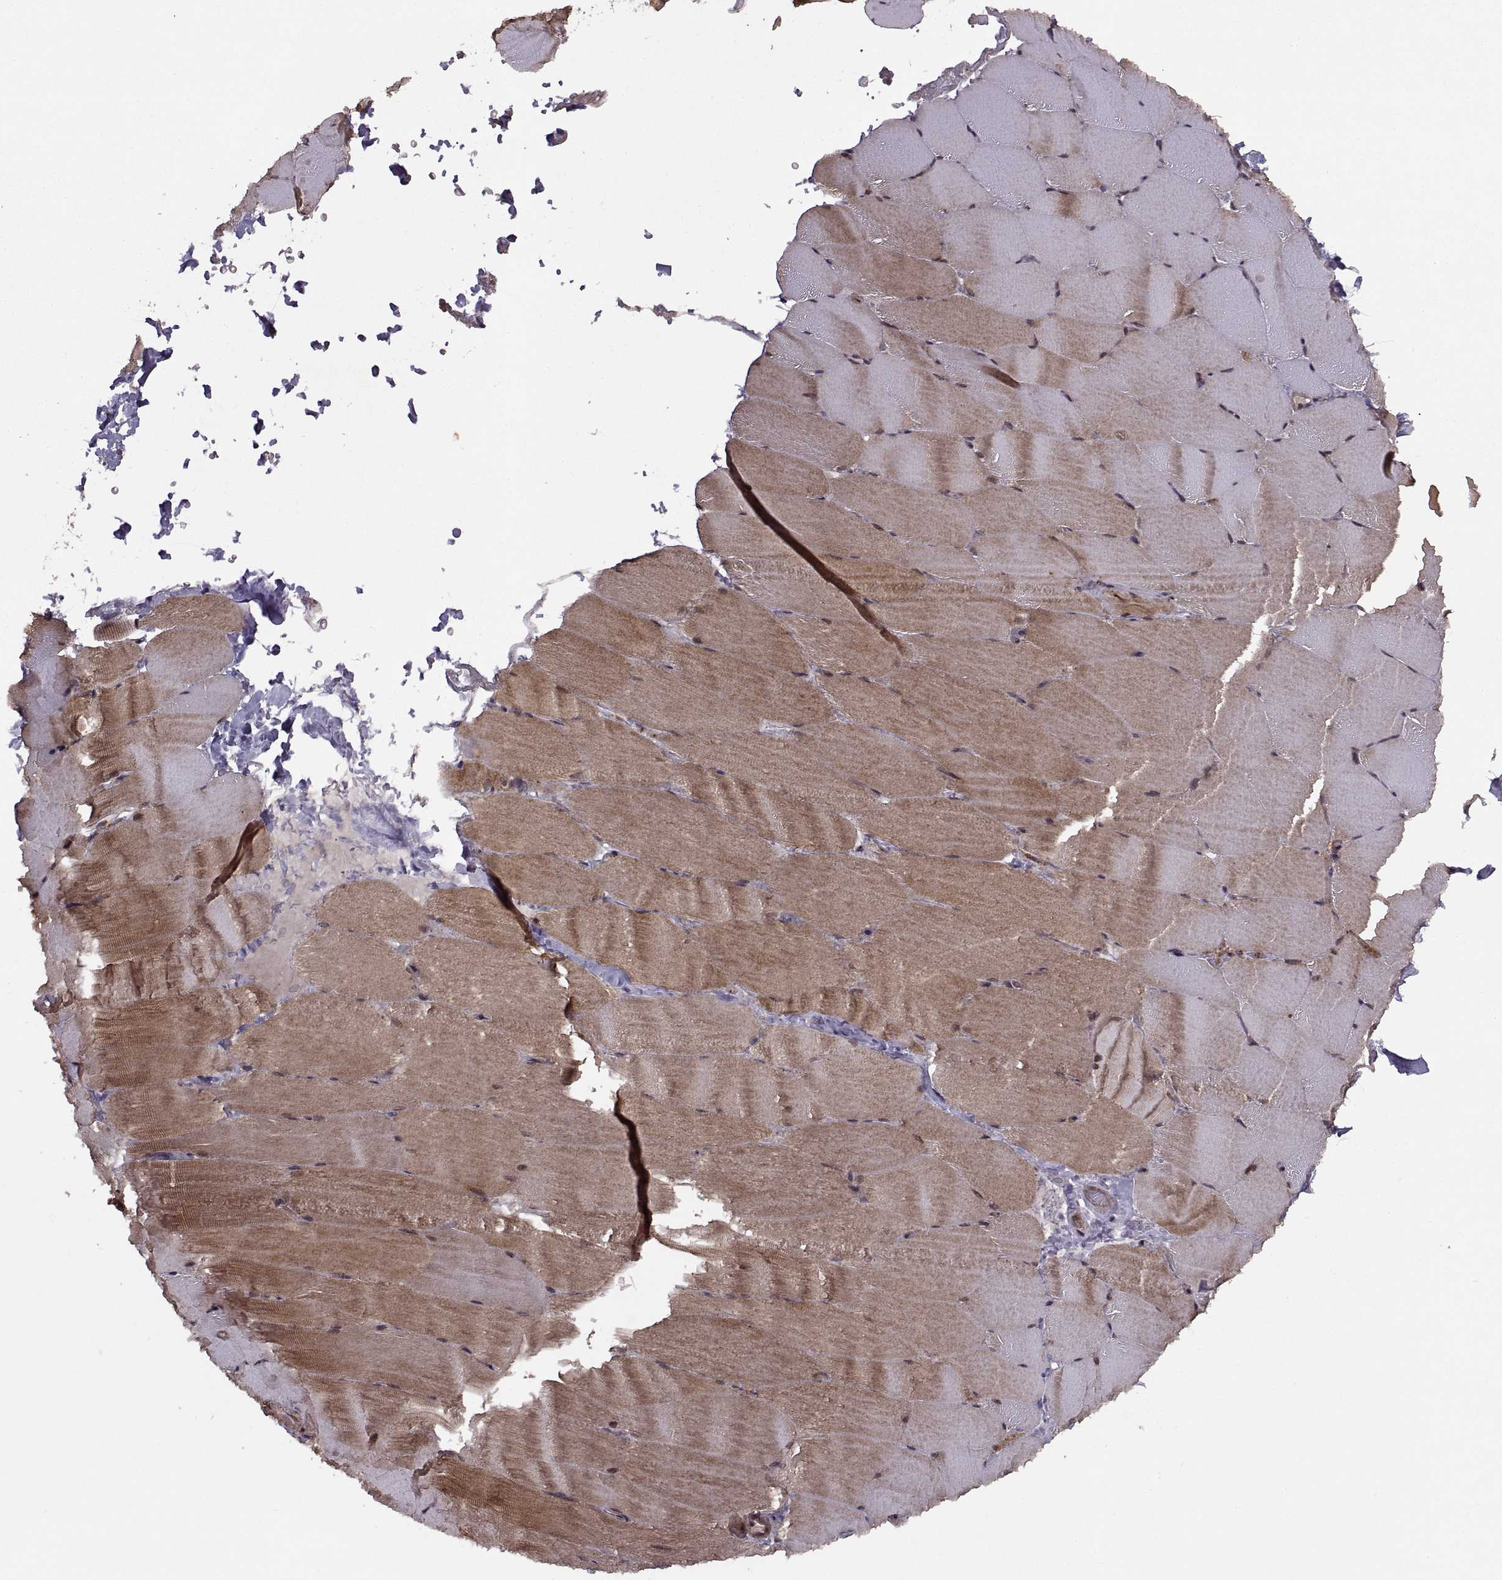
{"staining": {"intensity": "moderate", "quantity": "25%-75%", "location": "cytoplasmic/membranous"}, "tissue": "skeletal muscle", "cell_type": "Myocytes", "image_type": "normal", "snomed": [{"axis": "morphology", "description": "Normal tissue, NOS"}, {"axis": "topography", "description": "Skeletal muscle"}], "caption": "Skeletal muscle stained with DAB (3,3'-diaminobenzidine) immunohistochemistry (IHC) reveals medium levels of moderate cytoplasmic/membranous expression in about 25%-75% of myocytes.", "gene": "PTOV1", "patient": {"sex": "female", "age": 37}}